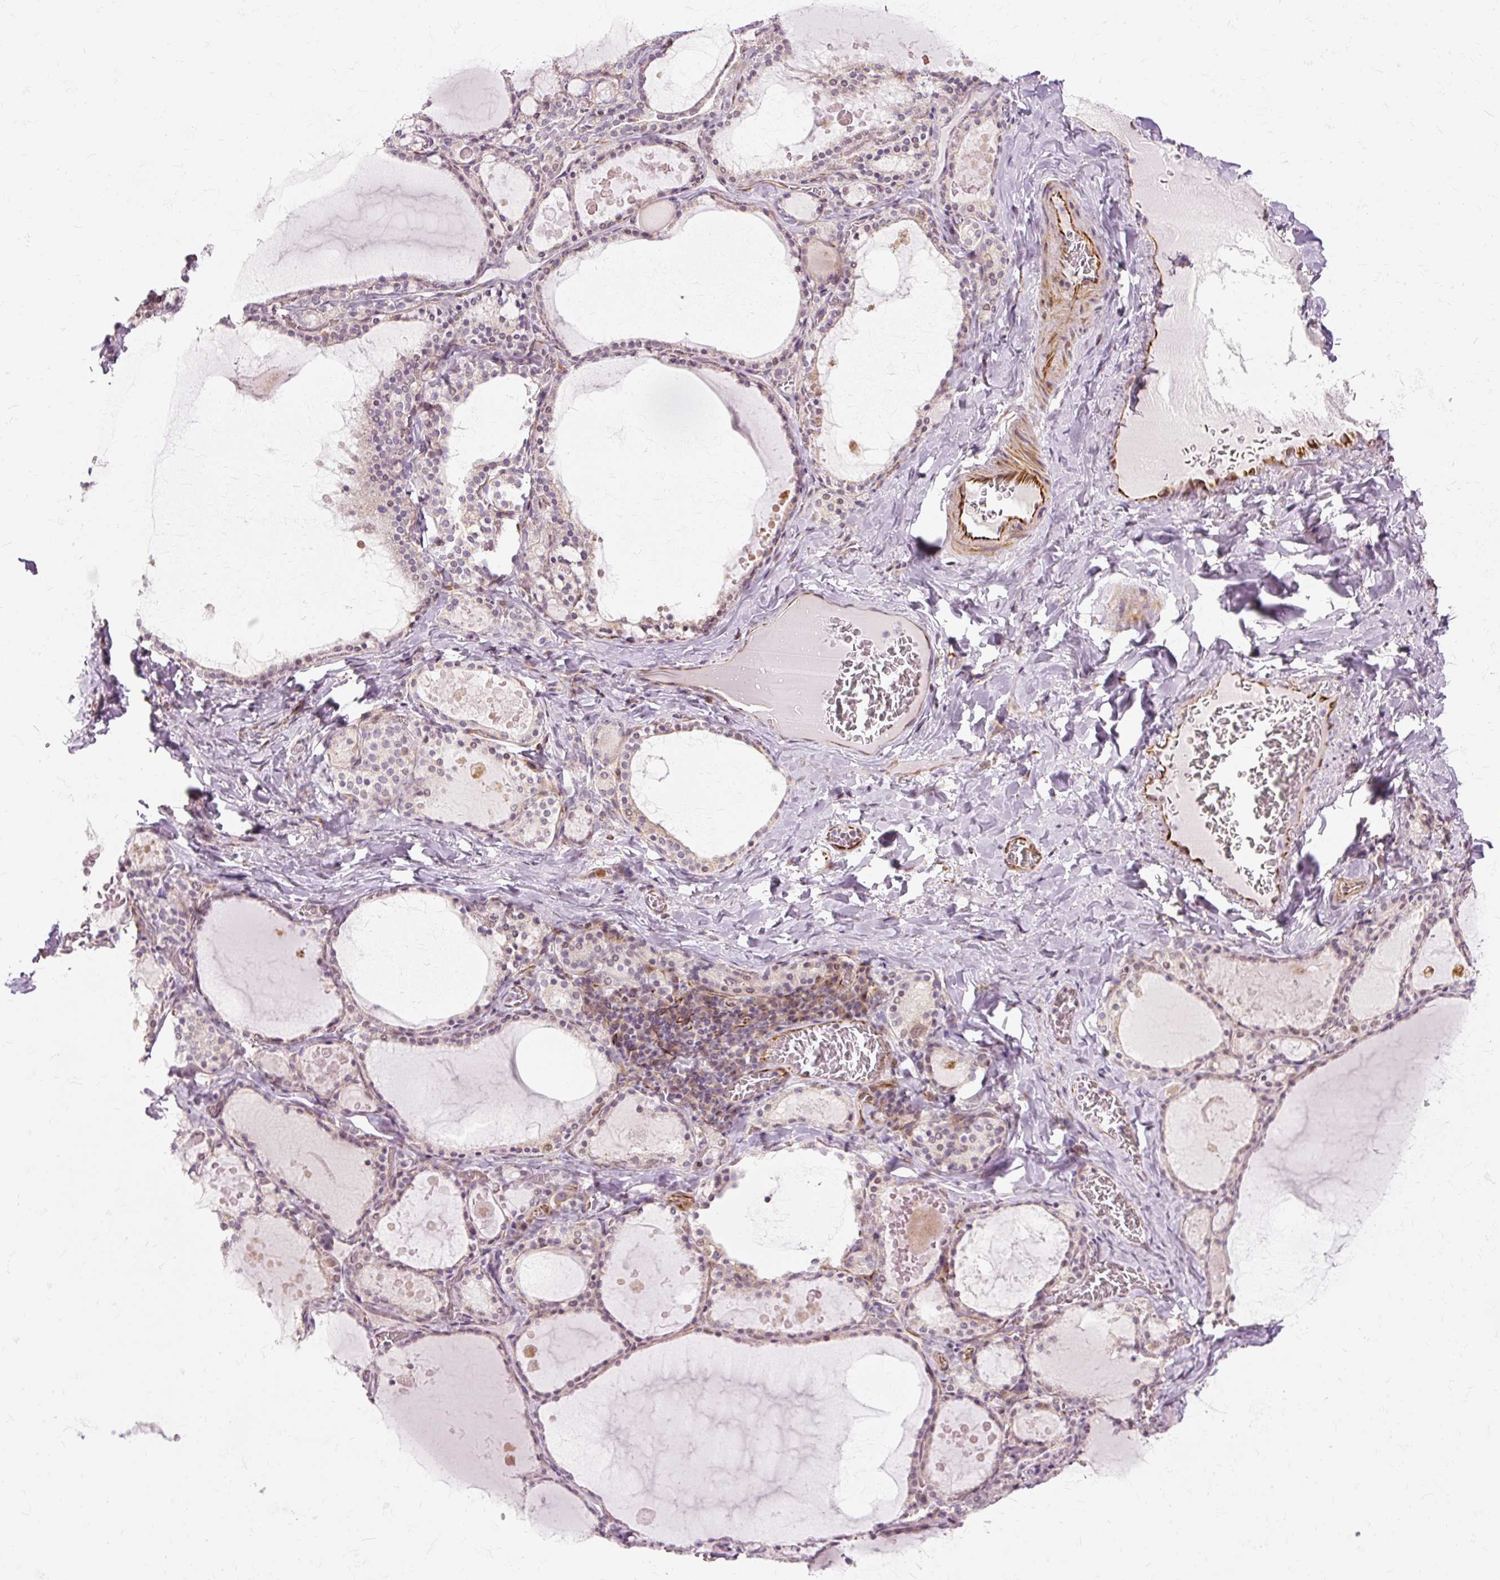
{"staining": {"intensity": "moderate", "quantity": "25%-75%", "location": "nuclear"}, "tissue": "thyroid gland", "cell_type": "Glandular cells", "image_type": "normal", "snomed": [{"axis": "morphology", "description": "Normal tissue, NOS"}, {"axis": "topography", "description": "Thyroid gland"}], "caption": "Immunohistochemical staining of unremarkable human thyroid gland exhibits moderate nuclear protein expression in approximately 25%-75% of glandular cells.", "gene": "MMACHC", "patient": {"sex": "male", "age": 56}}